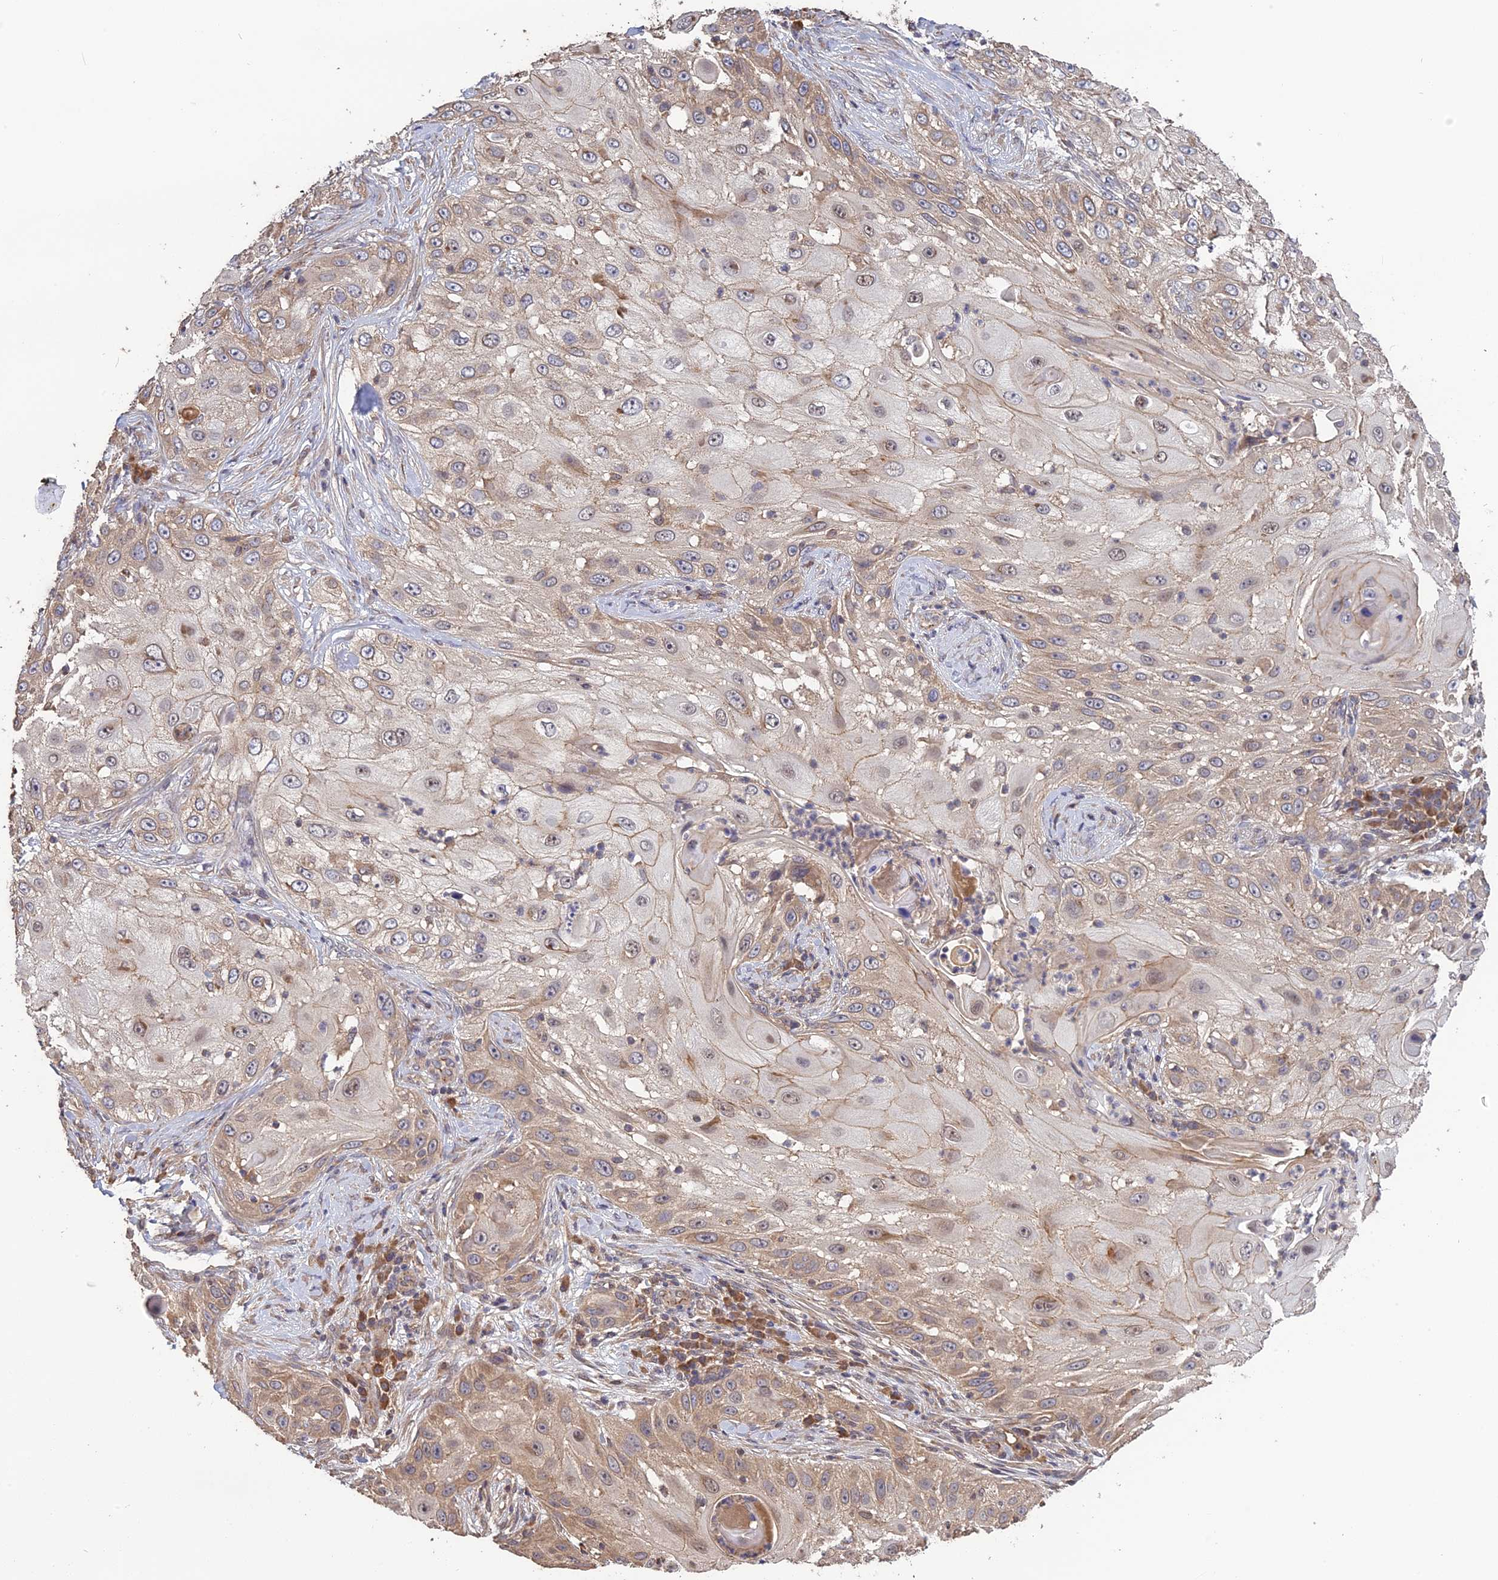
{"staining": {"intensity": "weak", "quantity": "25%-75%", "location": "cytoplasmic/membranous"}, "tissue": "skin cancer", "cell_type": "Tumor cells", "image_type": "cancer", "snomed": [{"axis": "morphology", "description": "Squamous cell carcinoma, NOS"}, {"axis": "topography", "description": "Skin"}], "caption": "Squamous cell carcinoma (skin) stained with a brown dye shows weak cytoplasmic/membranous positive staining in approximately 25%-75% of tumor cells.", "gene": "ARHGAP40", "patient": {"sex": "female", "age": 44}}